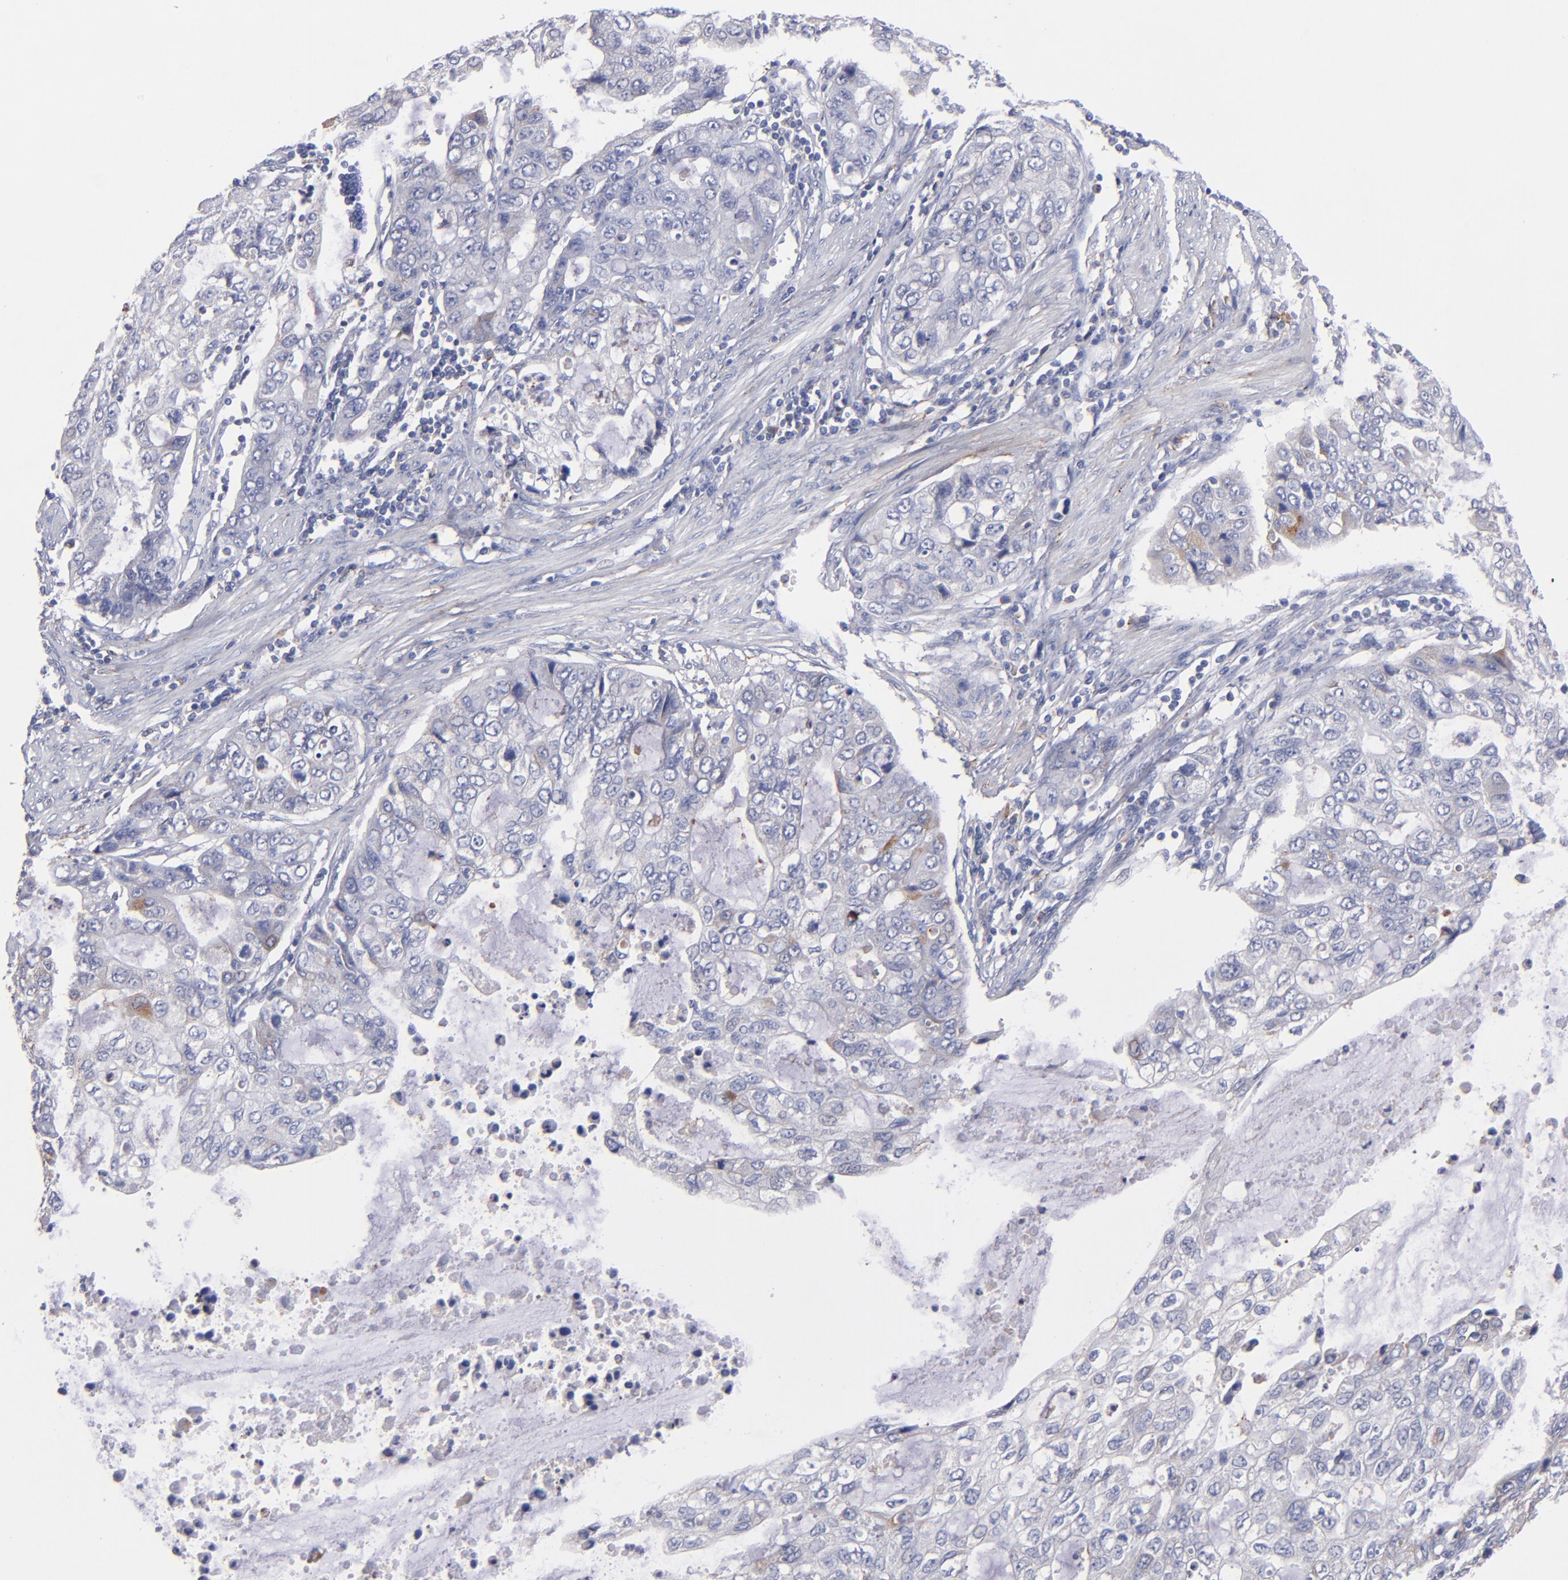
{"staining": {"intensity": "weak", "quantity": "<25%", "location": "cytoplasmic/membranous"}, "tissue": "stomach cancer", "cell_type": "Tumor cells", "image_type": "cancer", "snomed": [{"axis": "morphology", "description": "Adenocarcinoma, NOS"}, {"axis": "topography", "description": "Stomach, upper"}], "caption": "Photomicrograph shows no significant protein positivity in tumor cells of stomach cancer (adenocarcinoma).", "gene": "MFGE8", "patient": {"sex": "female", "age": 52}}